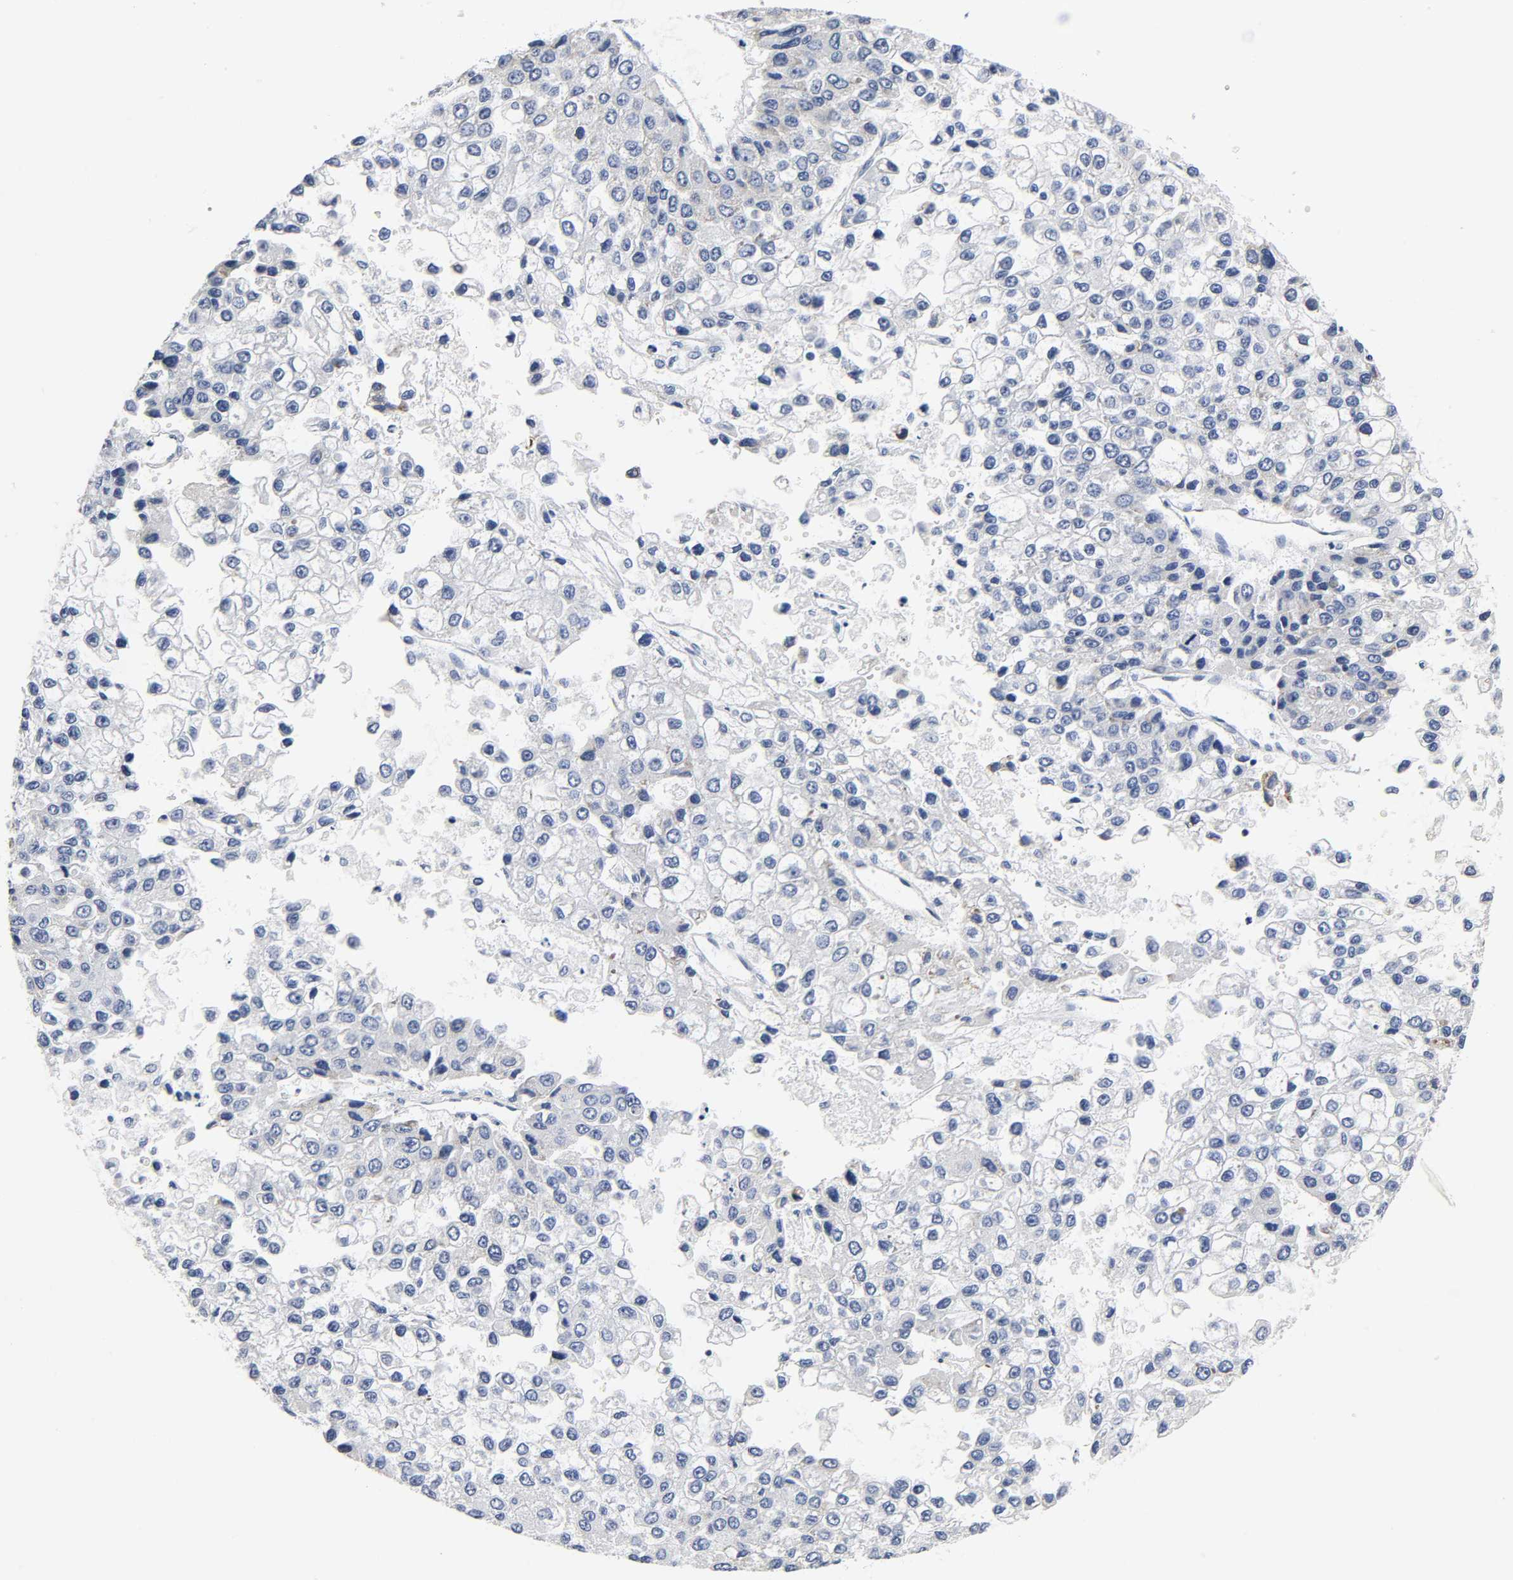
{"staining": {"intensity": "negative", "quantity": "none", "location": "none"}, "tissue": "liver cancer", "cell_type": "Tumor cells", "image_type": "cancer", "snomed": [{"axis": "morphology", "description": "Carcinoma, Hepatocellular, NOS"}, {"axis": "topography", "description": "Liver"}], "caption": "DAB immunohistochemical staining of hepatocellular carcinoma (liver) displays no significant positivity in tumor cells.", "gene": "REL", "patient": {"sex": "female", "age": 66}}